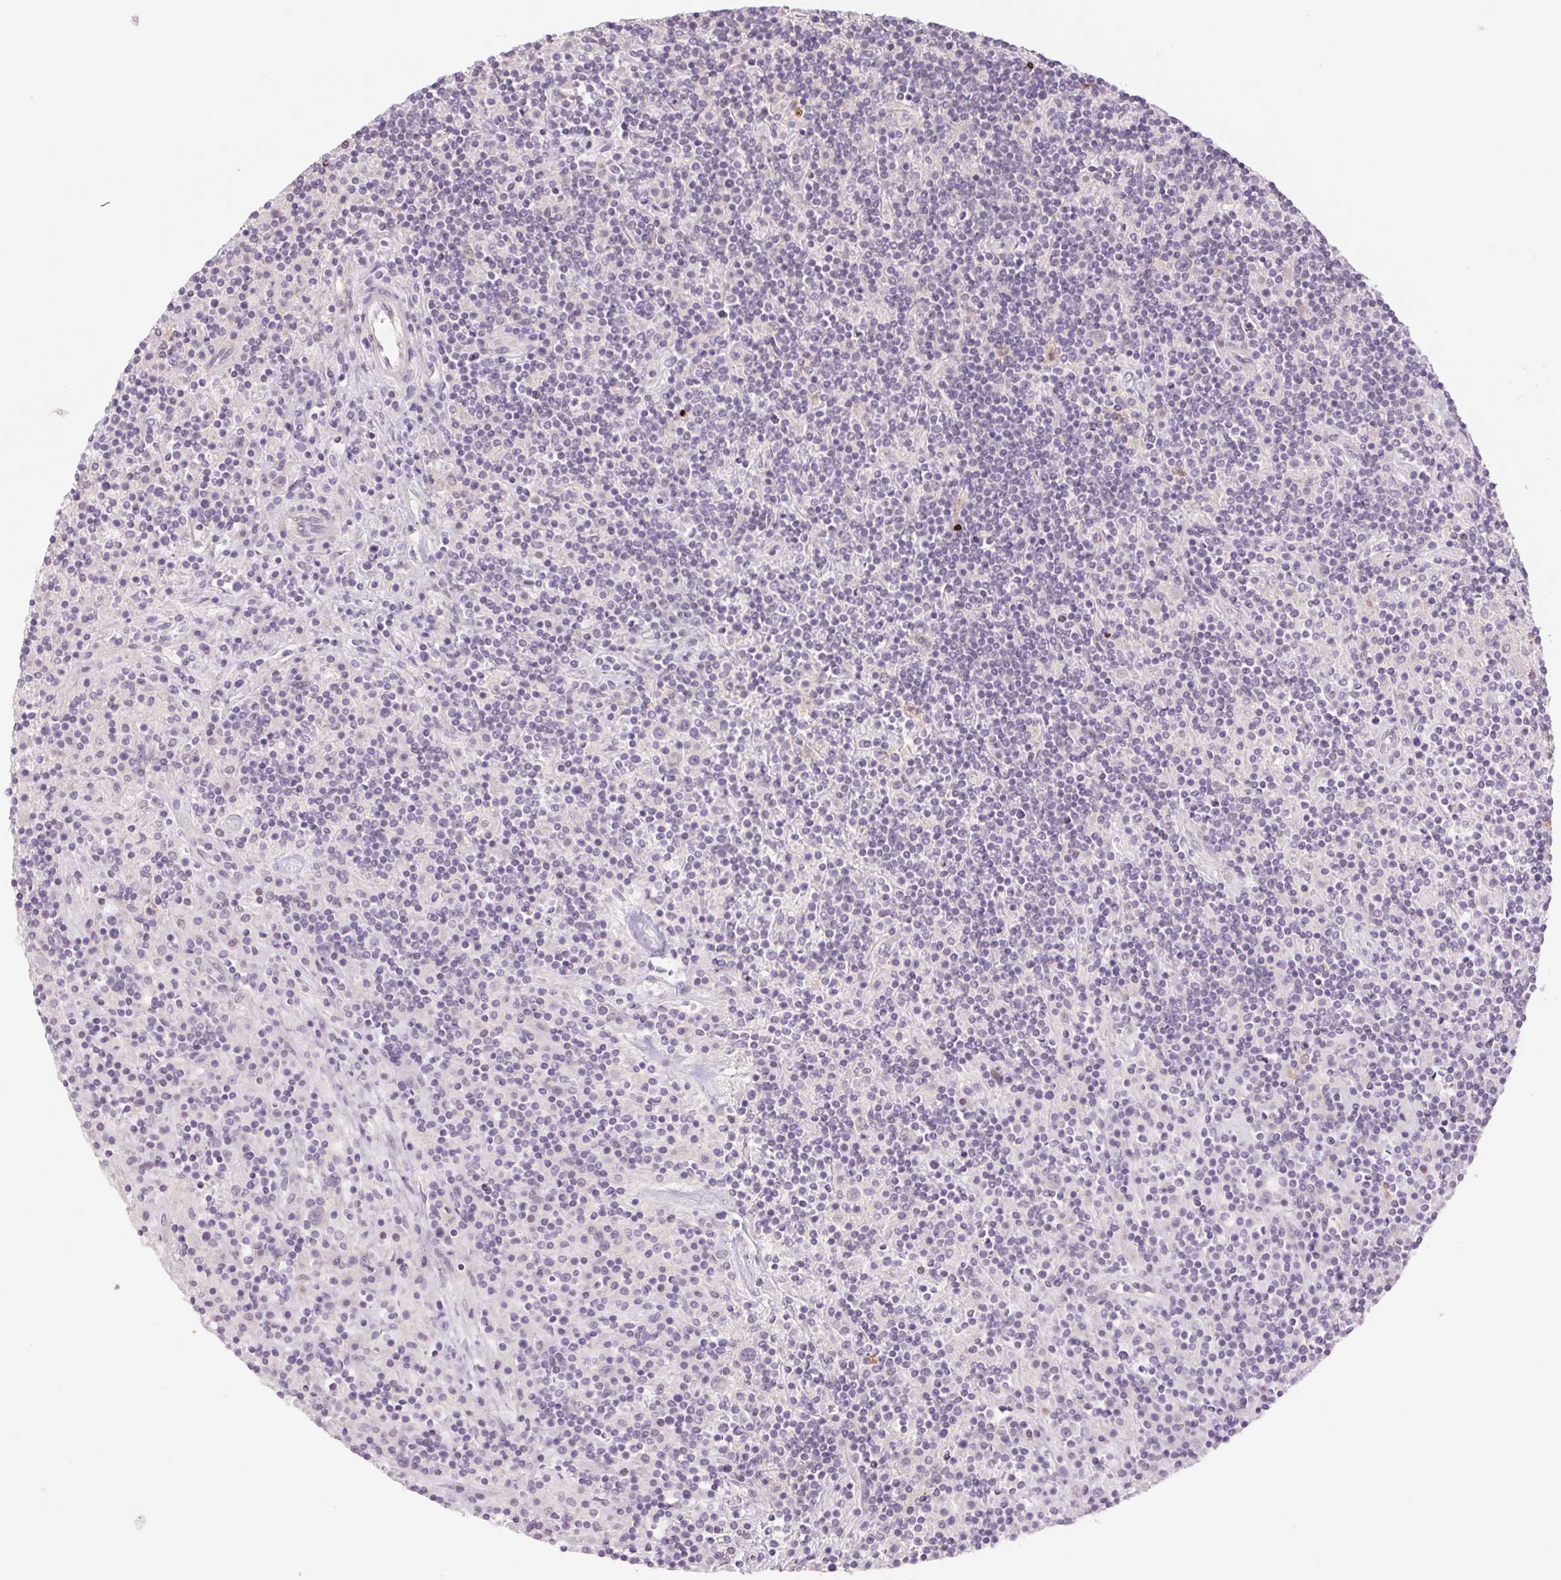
{"staining": {"intensity": "negative", "quantity": "none", "location": "none"}, "tissue": "lymphoma", "cell_type": "Tumor cells", "image_type": "cancer", "snomed": [{"axis": "morphology", "description": "Hodgkin's disease, NOS"}, {"axis": "topography", "description": "Lymph node"}], "caption": "Immunohistochemistry (IHC) histopathology image of neoplastic tissue: human Hodgkin's disease stained with DAB (3,3'-diaminobenzidine) reveals no significant protein positivity in tumor cells. (Brightfield microscopy of DAB IHC at high magnification).", "gene": "KRT1", "patient": {"sex": "male", "age": 70}}